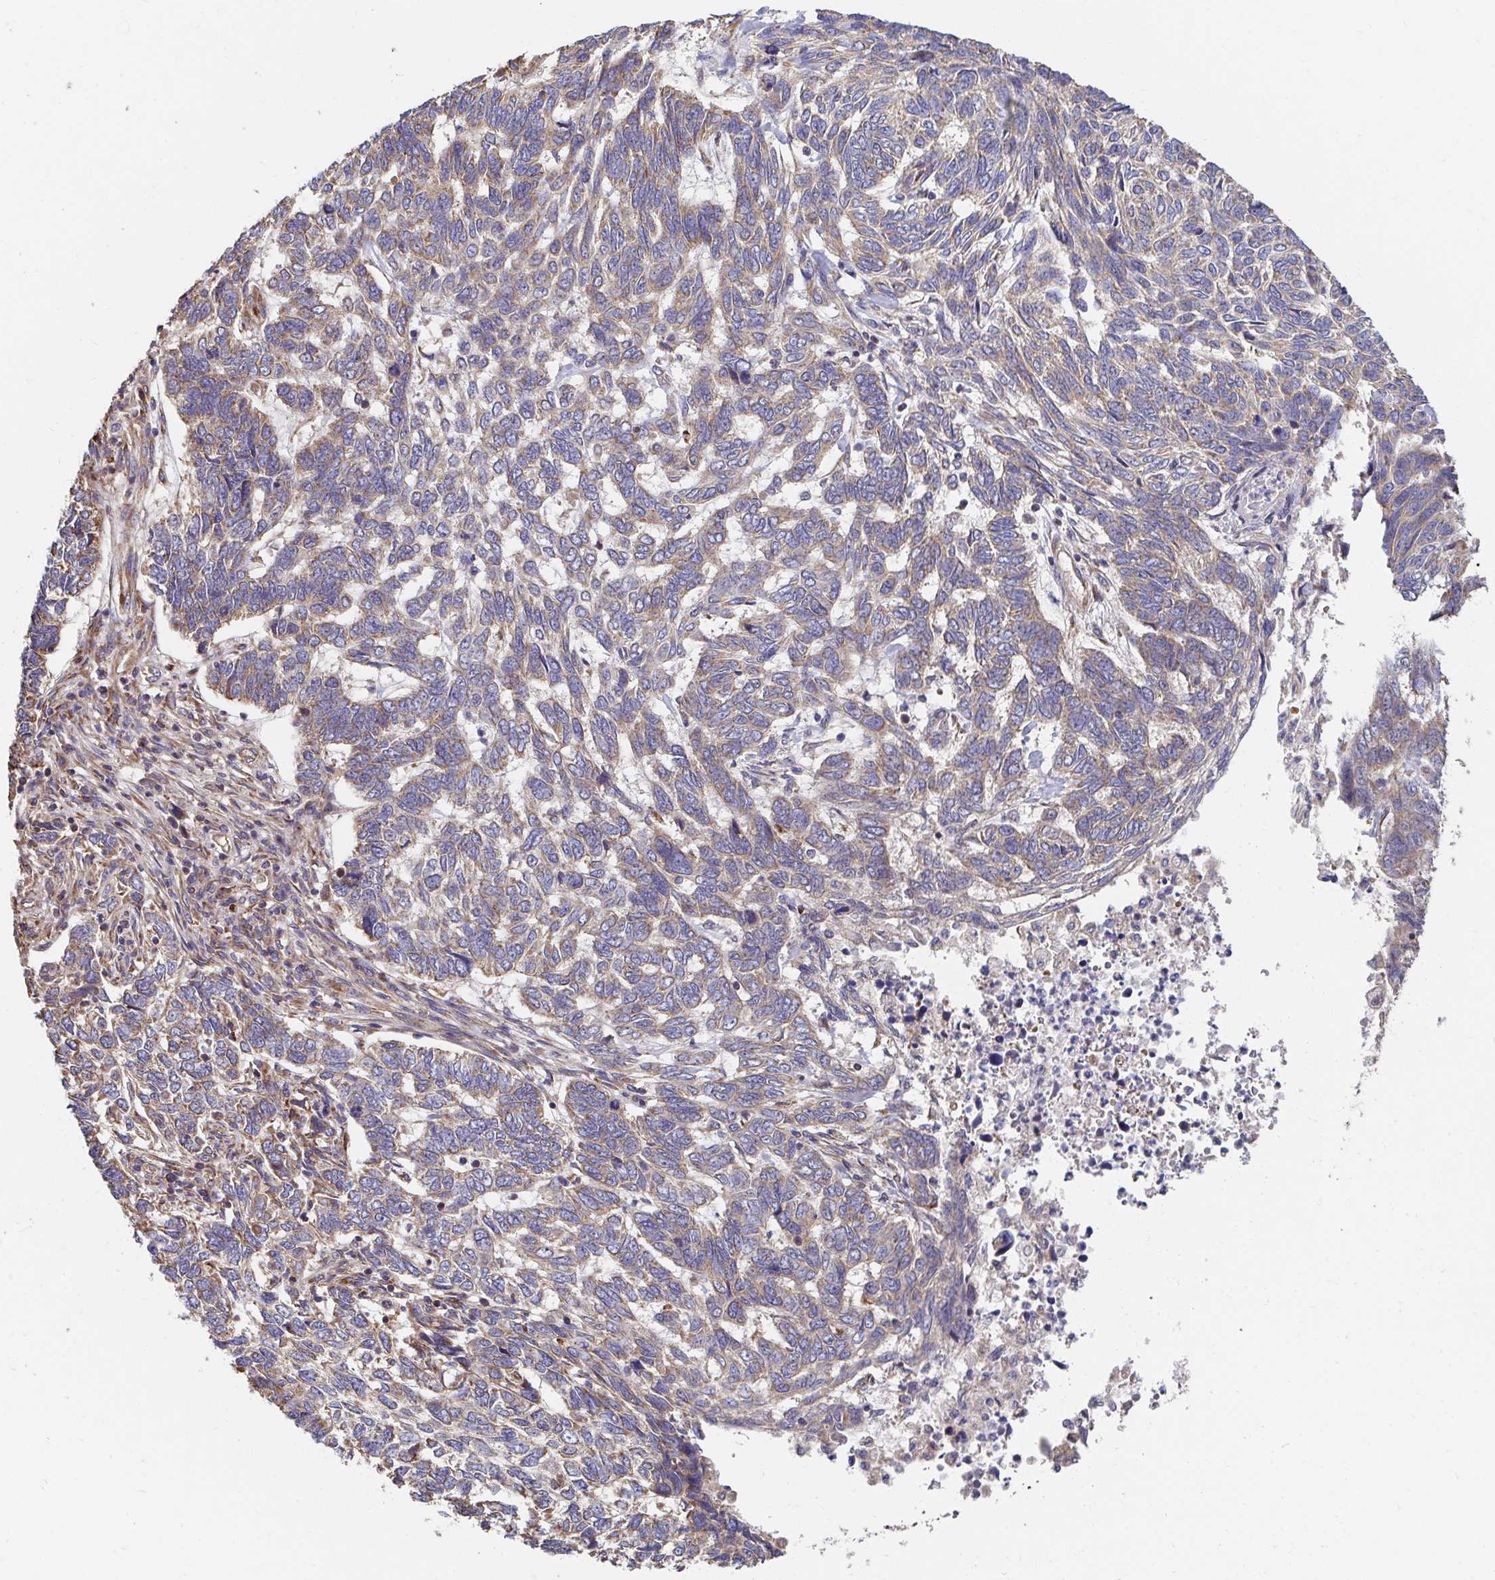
{"staining": {"intensity": "weak", "quantity": "25%-75%", "location": "cytoplasmic/membranous"}, "tissue": "skin cancer", "cell_type": "Tumor cells", "image_type": "cancer", "snomed": [{"axis": "morphology", "description": "Basal cell carcinoma"}, {"axis": "topography", "description": "Skin"}], "caption": "Immunohistochemistry (IHC) staining of skin cancer (basal cell carcinoma), which exhibits low levels of weak cytoplasmic/membranous positivity in approximately 25%-75% of tumor cells indicating weak cytoplasmic/membranous protein positivity. The staining was performed using DAB (brown) for protein detection and nuclei were counterstained in hematoxylin (blue).", "gene": "APBB1", "patient": {"sex": "female", "age": 65}}